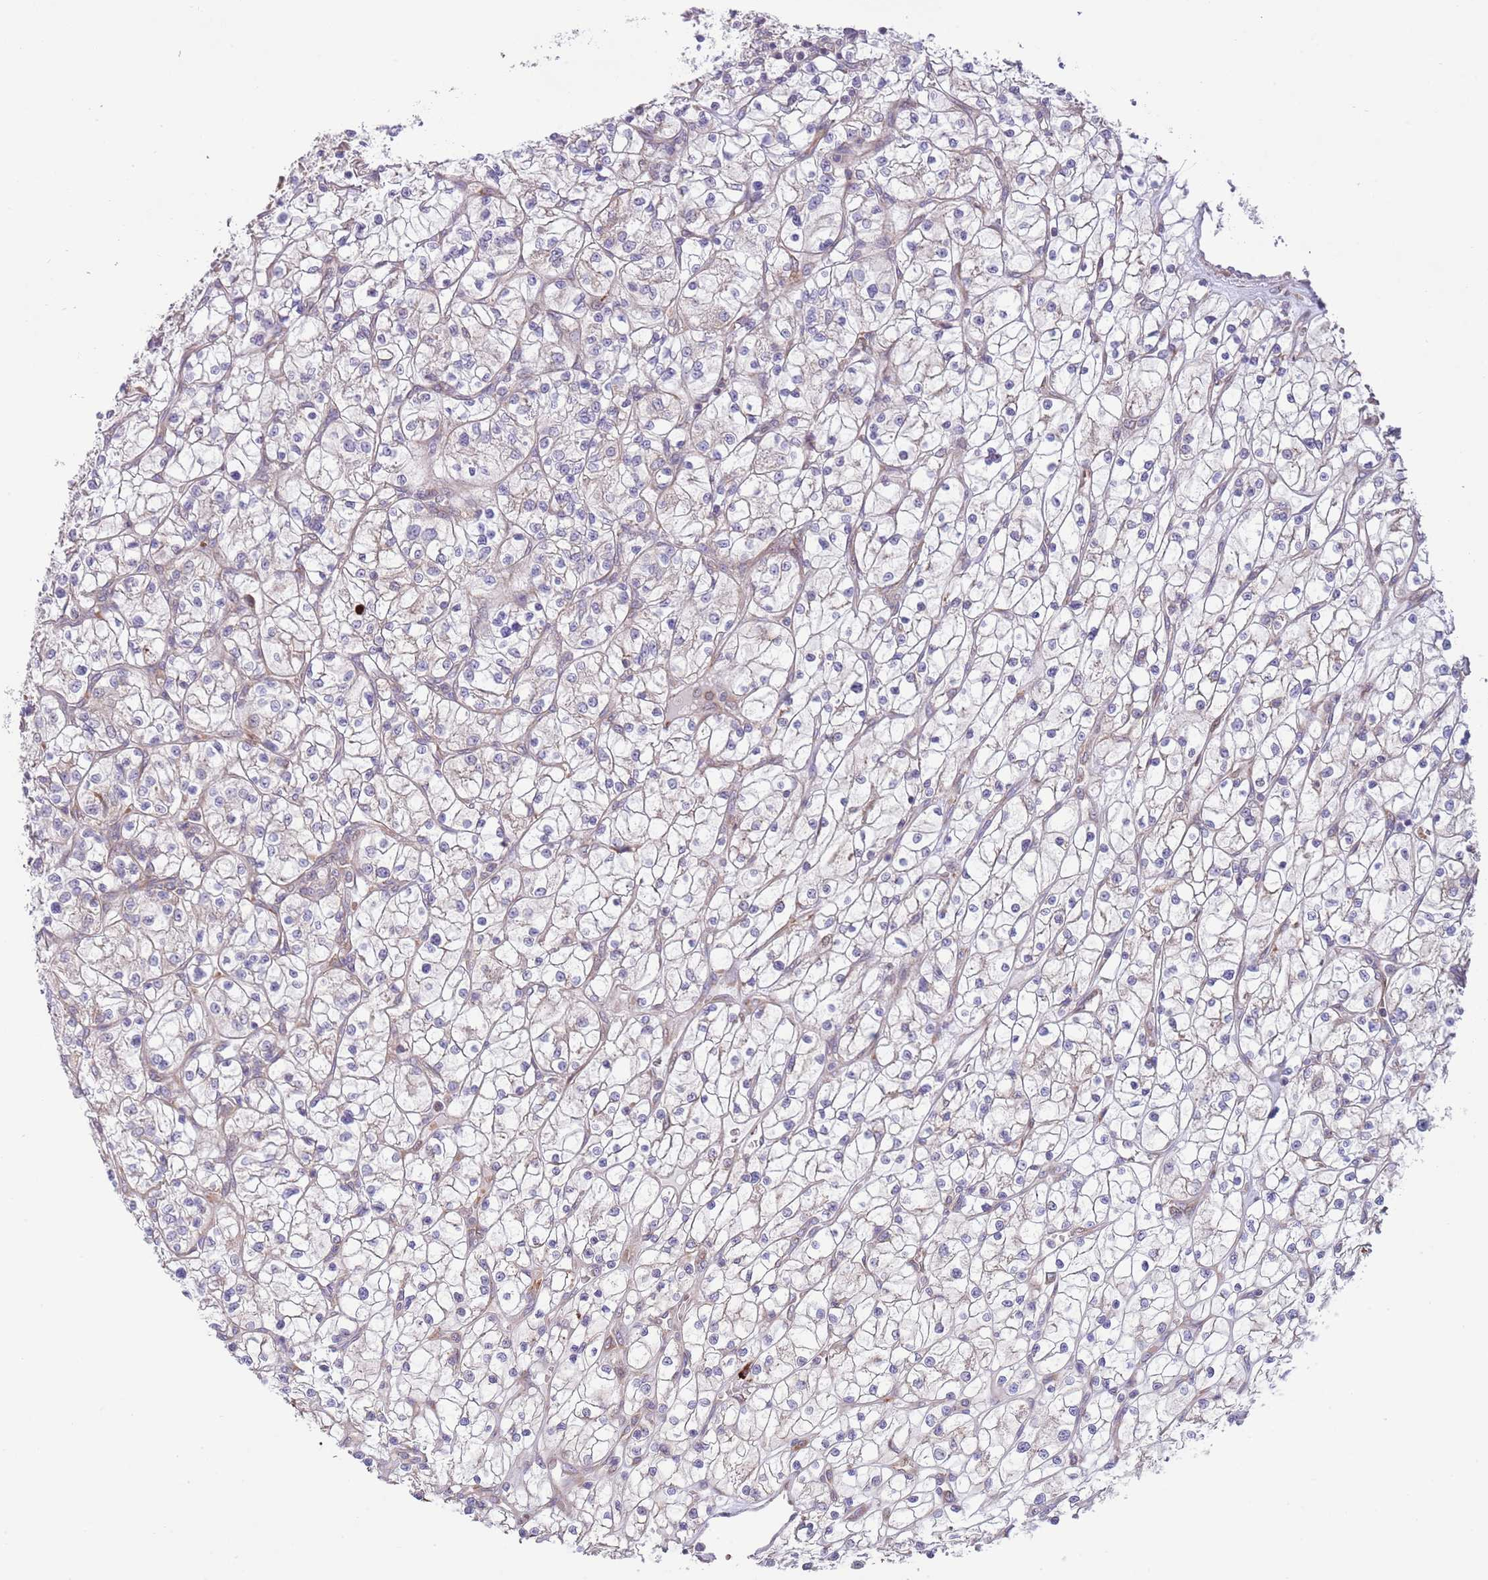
{"staining": {"intensity": "negative", "quantity": "none", "location": "none"}, "tissue": "renal cancer", "cell_type": "Tumor cells", "image_type": "cancer", "snomed": [{"axis": "morphology", "description": "Adenocarcinoma, NOS"}, {"axis": "topography", "description": "Kidney"}], "caption": "The immunohistochemistry photomicrograph has no significant staining in tumor cells of renal cancer (adenocarcinoma) tissue.", "gene": "DAND5", "patient": {"sex": "female", "age": 64}}